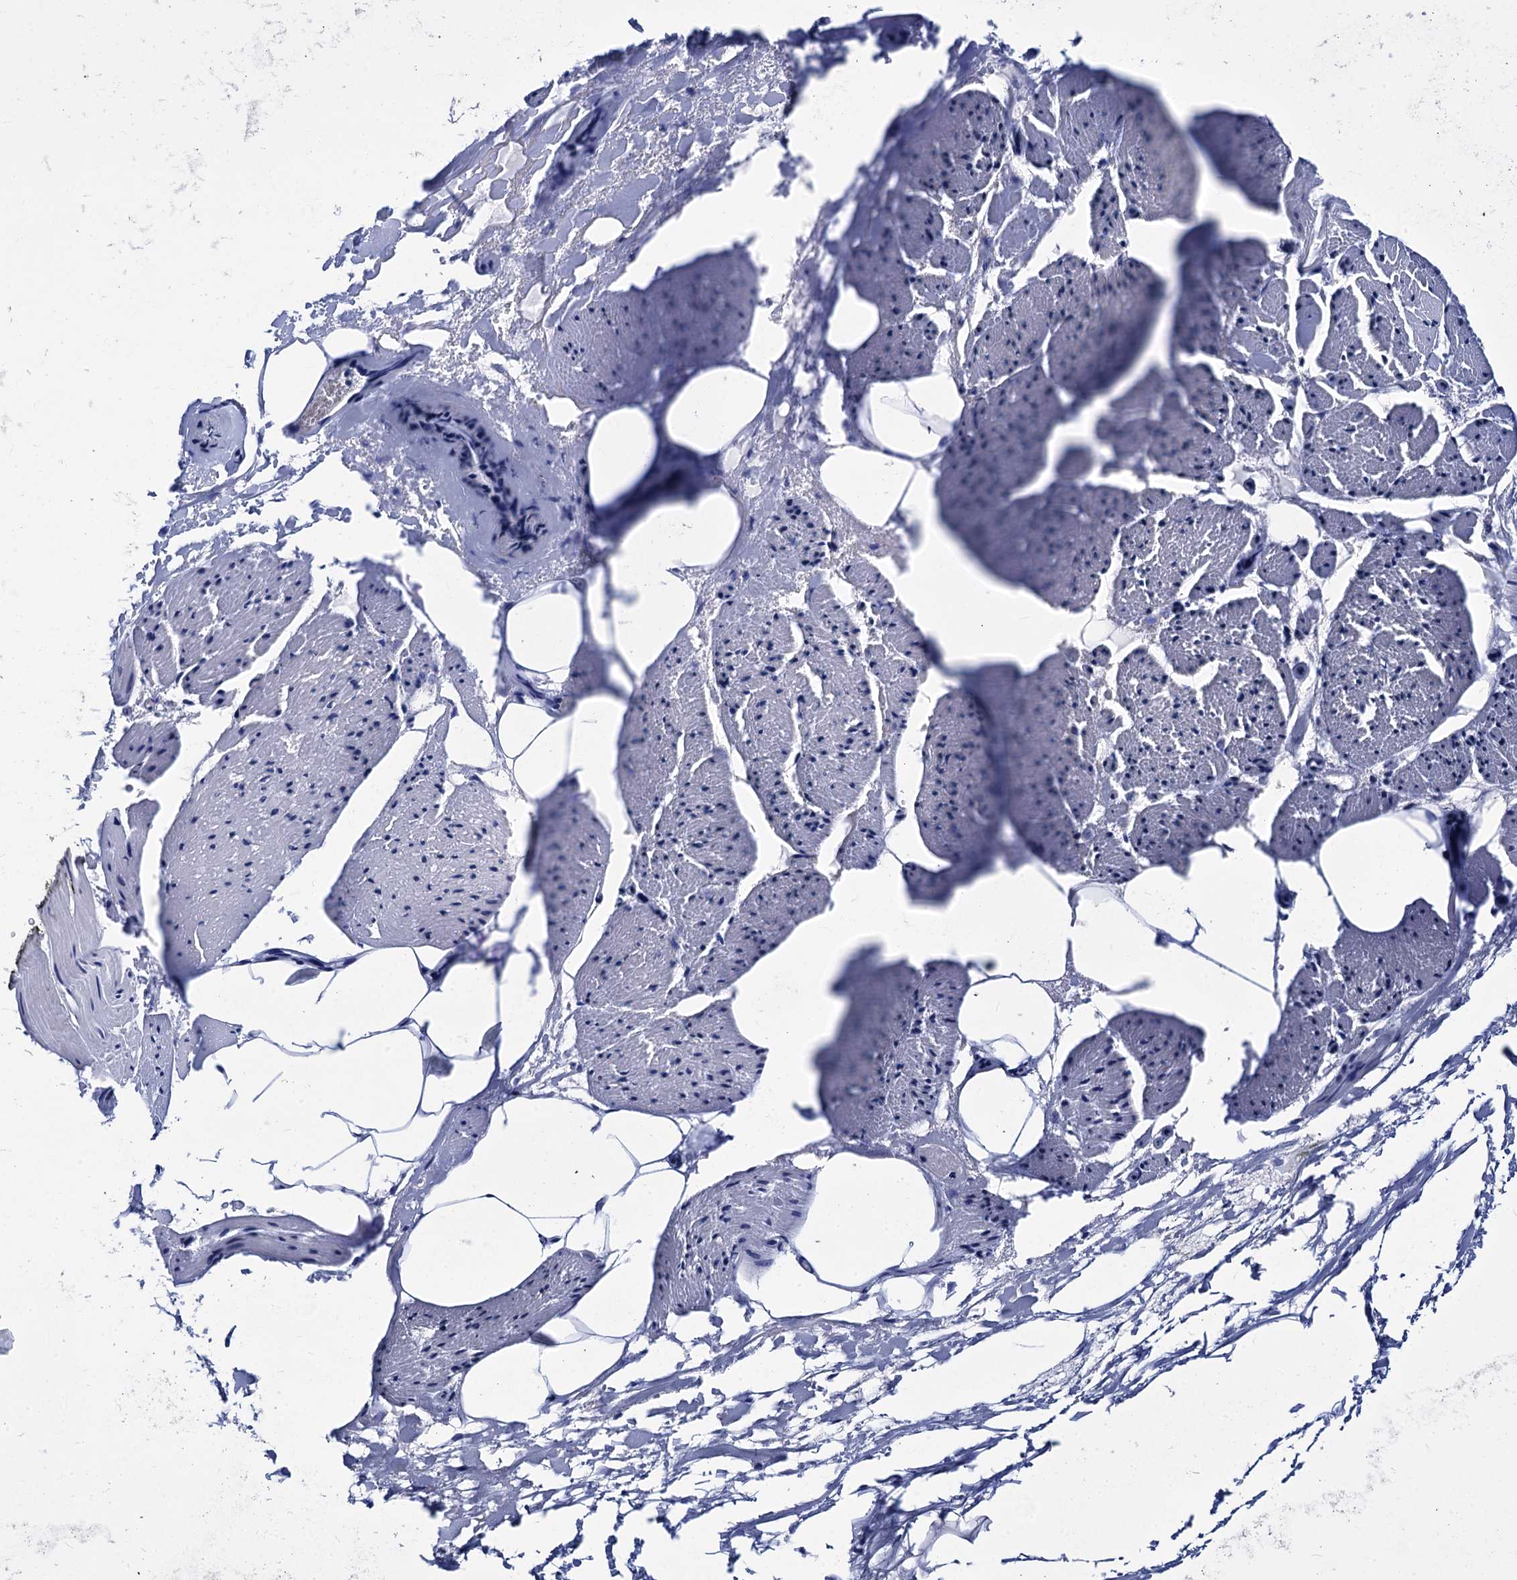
{"staining": {"intensity": "negative", "quantity": "none", "location": "none"}, "tissue": "adipose tissue", "cell_type": "Adipocytes", "image_type": "normal", "snomed": [{"axis": "morphology", "description": "Normal tissue, NOS"}, {"axis": "morphology", "description": "Adenocarcinoma, Low grade"}, {"axis": "topography", "description": "Prostate"}, {"axis": "topography", "description": "Peripheral nerve tissue"}], "caption": "High power microscopy image of an immunohistochemistry (IHC) micrograph of normal adipose tissue, revealing no significant positivity in adipocytes.", "gene": "MYBPC3", "patient": {"sex": "male", "age": 63}}